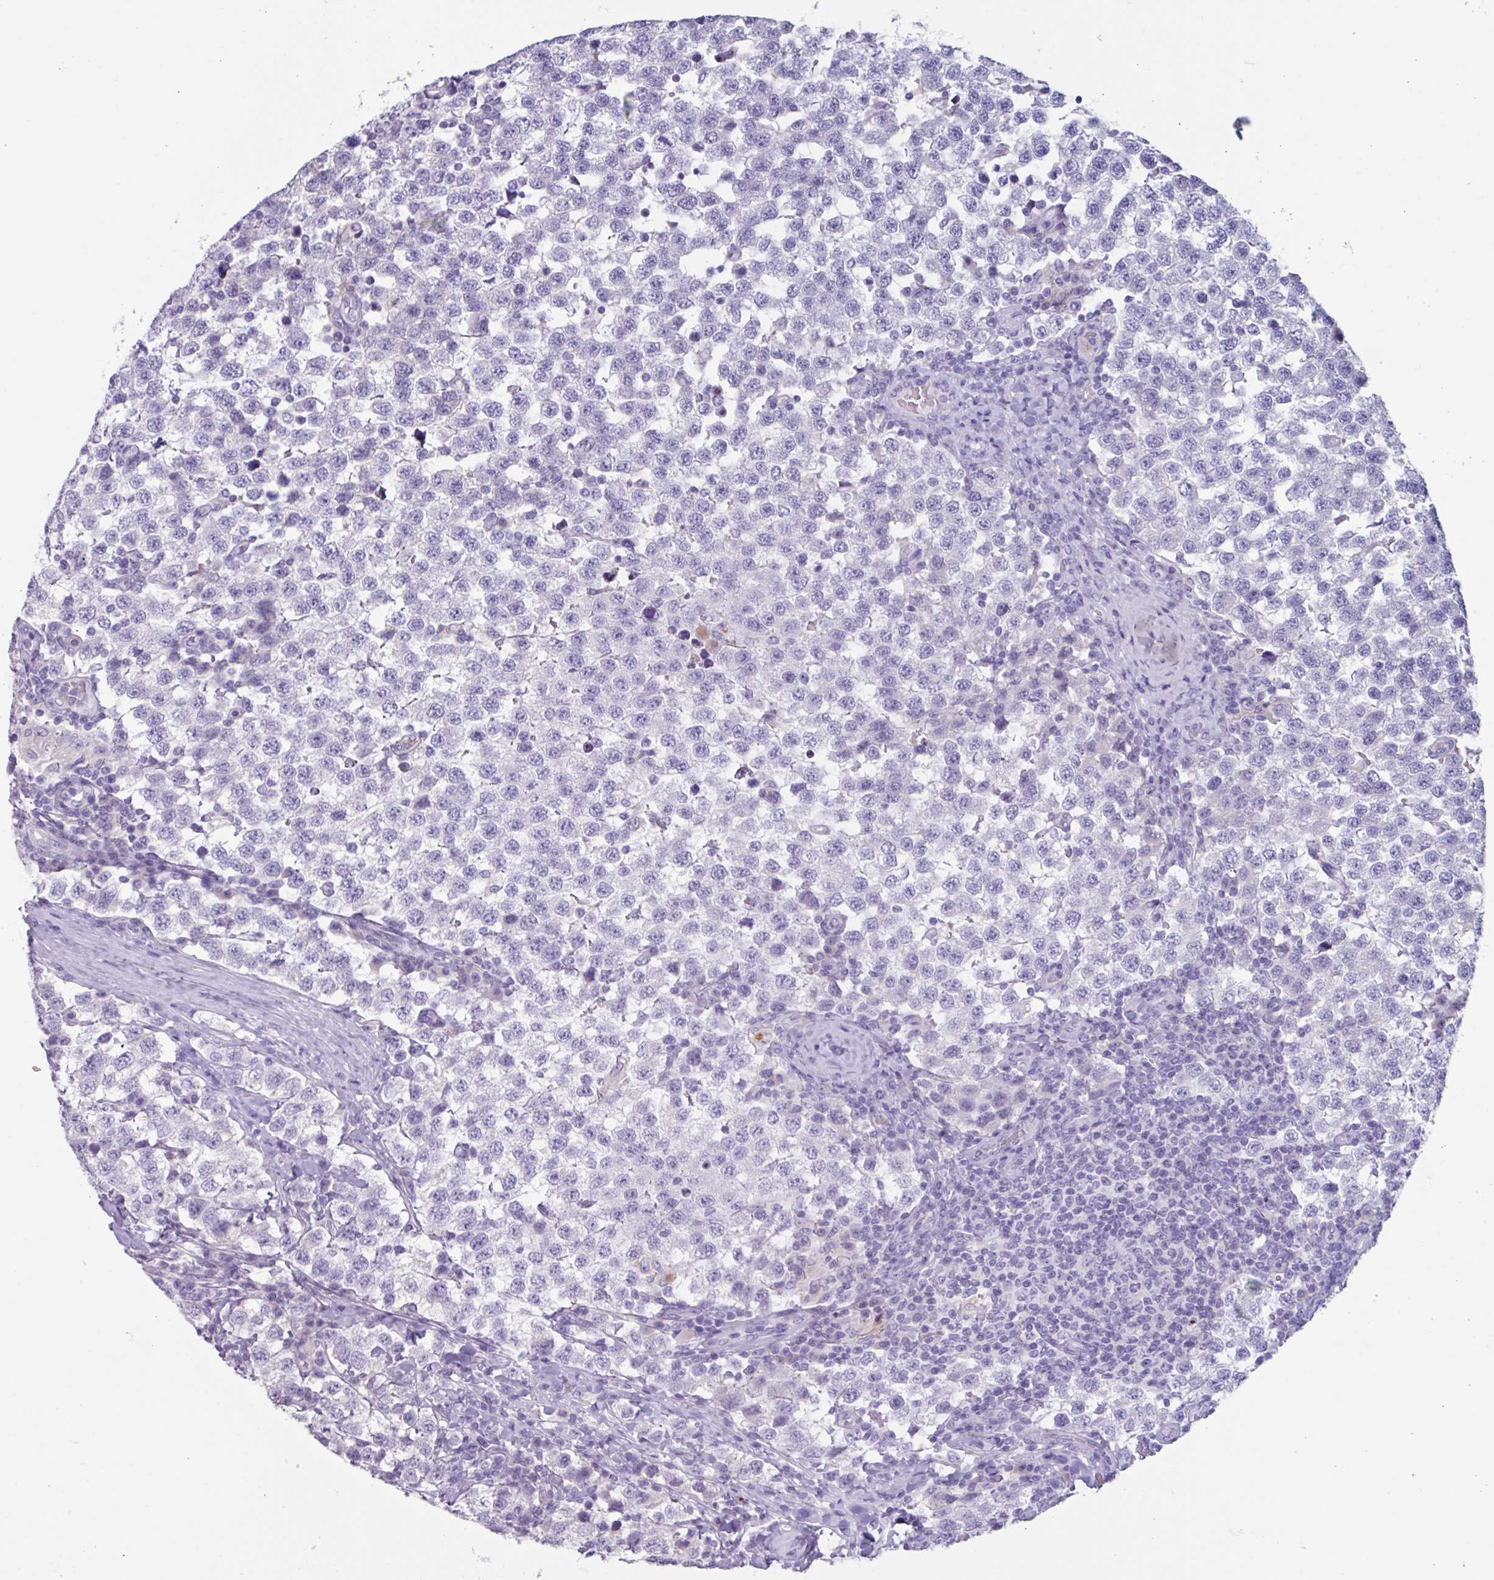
{"staining": {"intensity": "negative", "quantity": "none", "location": "none"}, "tissue": "testis cancer", "cell_type": "Tumor cells", "image_type": "cancer", "snomed": [{"axis": "morphology", "description": "Seminoma, NOS"}, {"axis": "topography", "description": "Testis"}], "caption": "Testis seminoma stained for a protein using immunohistochemistry exhibits no positivity tumor cells.", "gene": "OR2T10", "patient": {"sex": "male", "age": 34}}